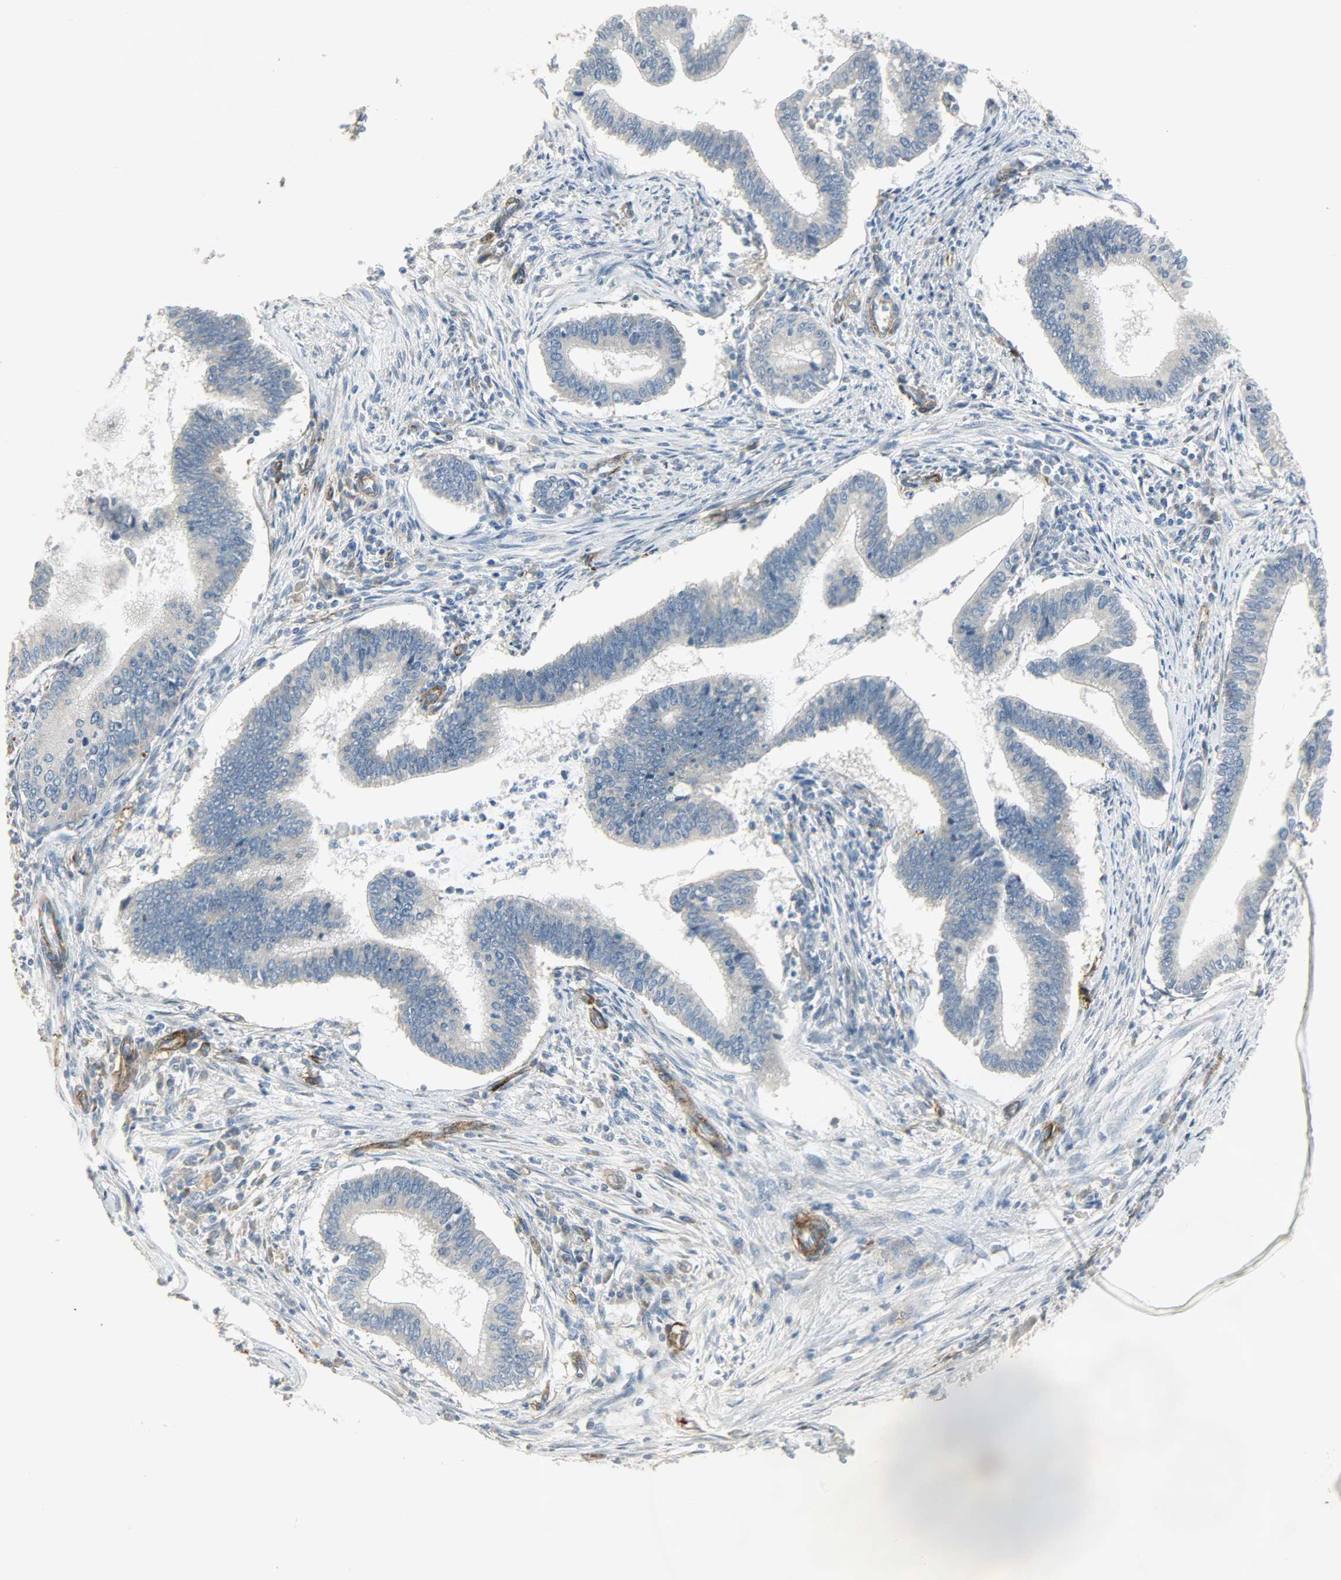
{"staining": {"intensity": "negative", "quantity": "none", "location": "none"}, "tissue": "cervical cancer", "cell_type": "Tumor cells", "image_type": "cancer", "snomed": [{"axis": "morphology", "description": "Adenocarcinoma, NOS"}, {"axis": "topography", "description": "Cervix"}], "caption": "Immunohistochemistry photomicrograph of adenocarcinoma (cervical) stained for a protein (brown), which exhibits no staining in tumor cells. (DAB immunohistochemistry visualized using brightfield microscopy, high magnification).", "gene": "ENPEP", "patient": {"sex": "female", "age": 36}}